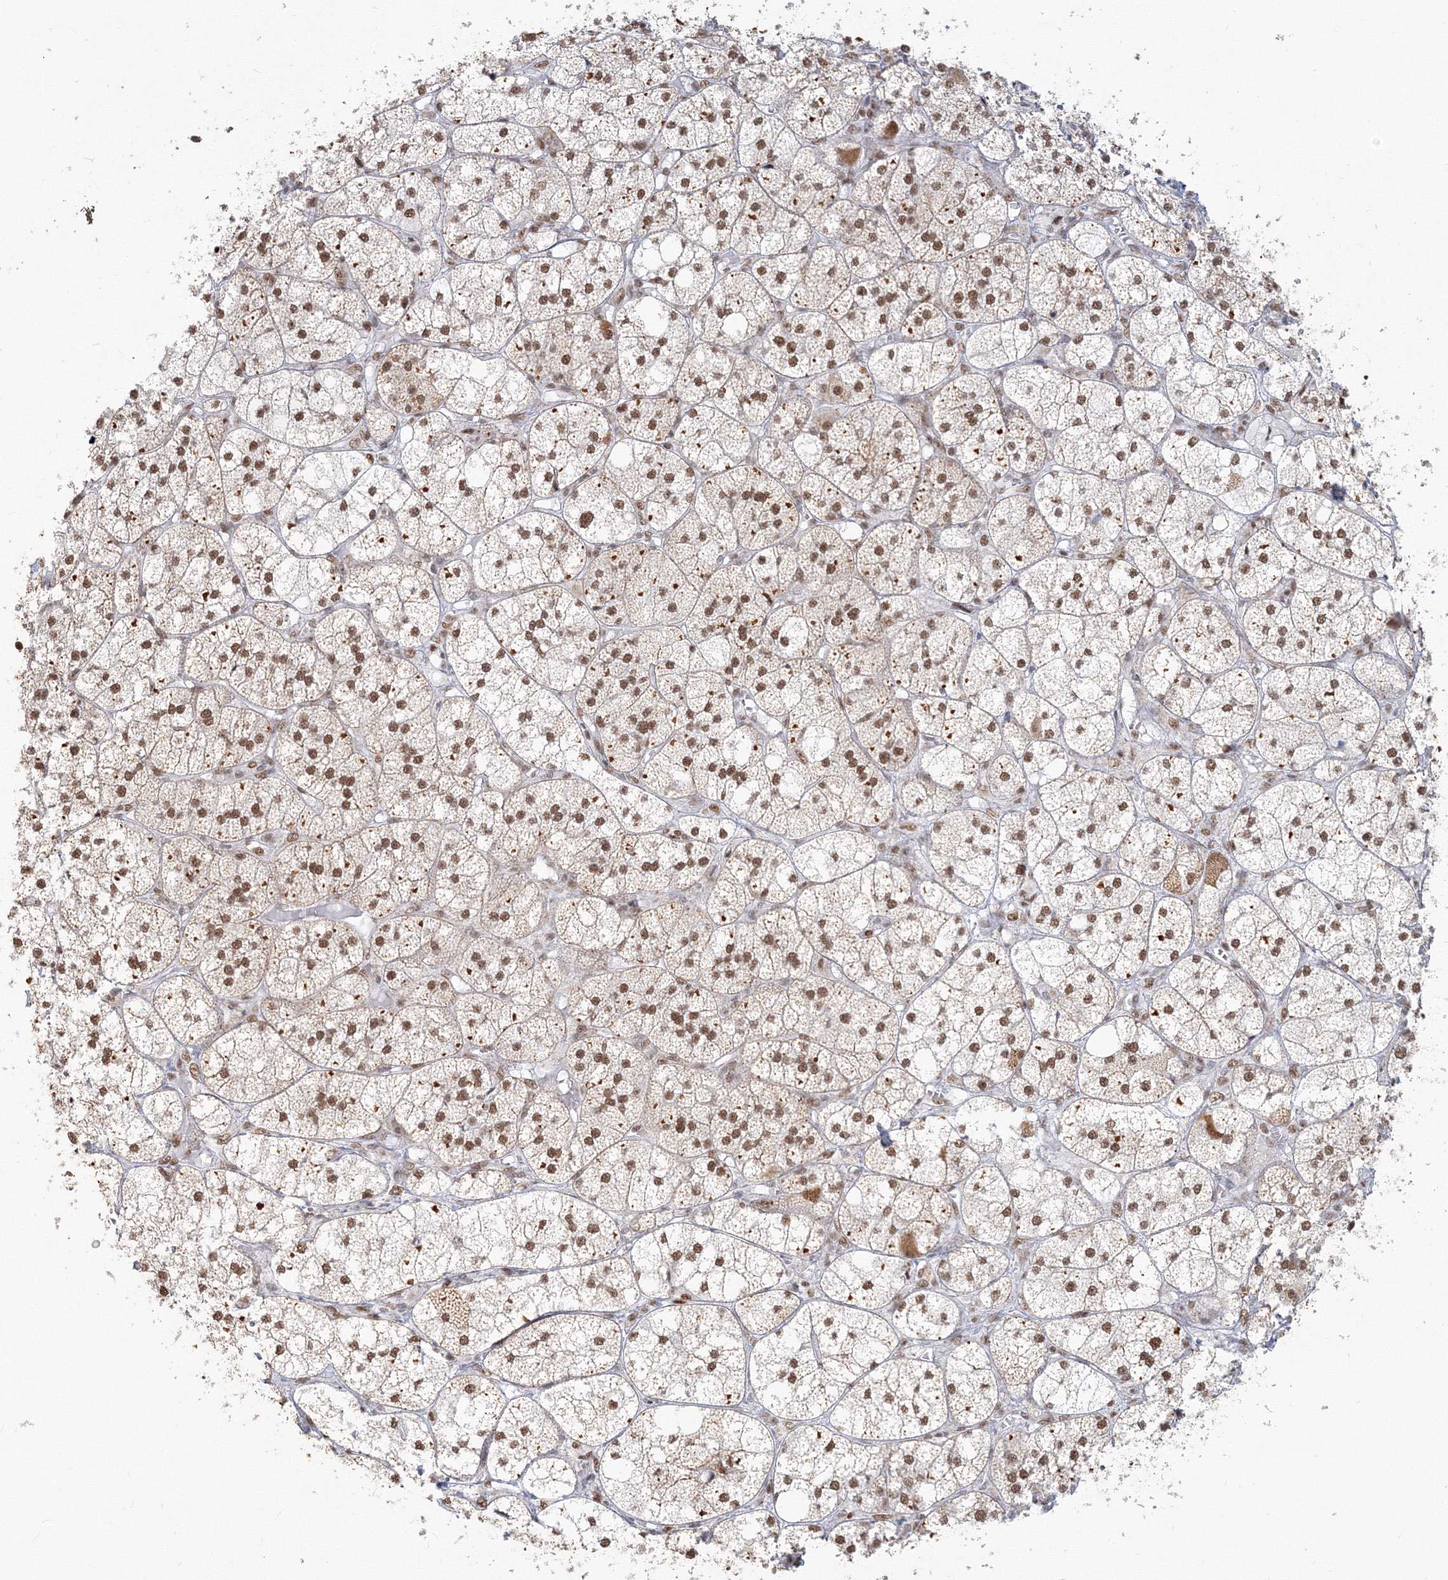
{"staining": {"intensity": "moderate", "quantity": ">75%", "location": "nuclear"}, "tissue": "adrenal gland", "cell_type": "Glandular cells", "image_type": "normal", "snomed": [{"axis": "morphology", "description": "Normal tissue, NOS"}, {"axis": "topography", "description": "Adrenal gland"}], "caption": "Moderate nuclear positivity is present in about >75% of glandular cells in benign adrenal gland.", "gene": "PPP4R2", "patient": {"sex": "female", "age": 61}}